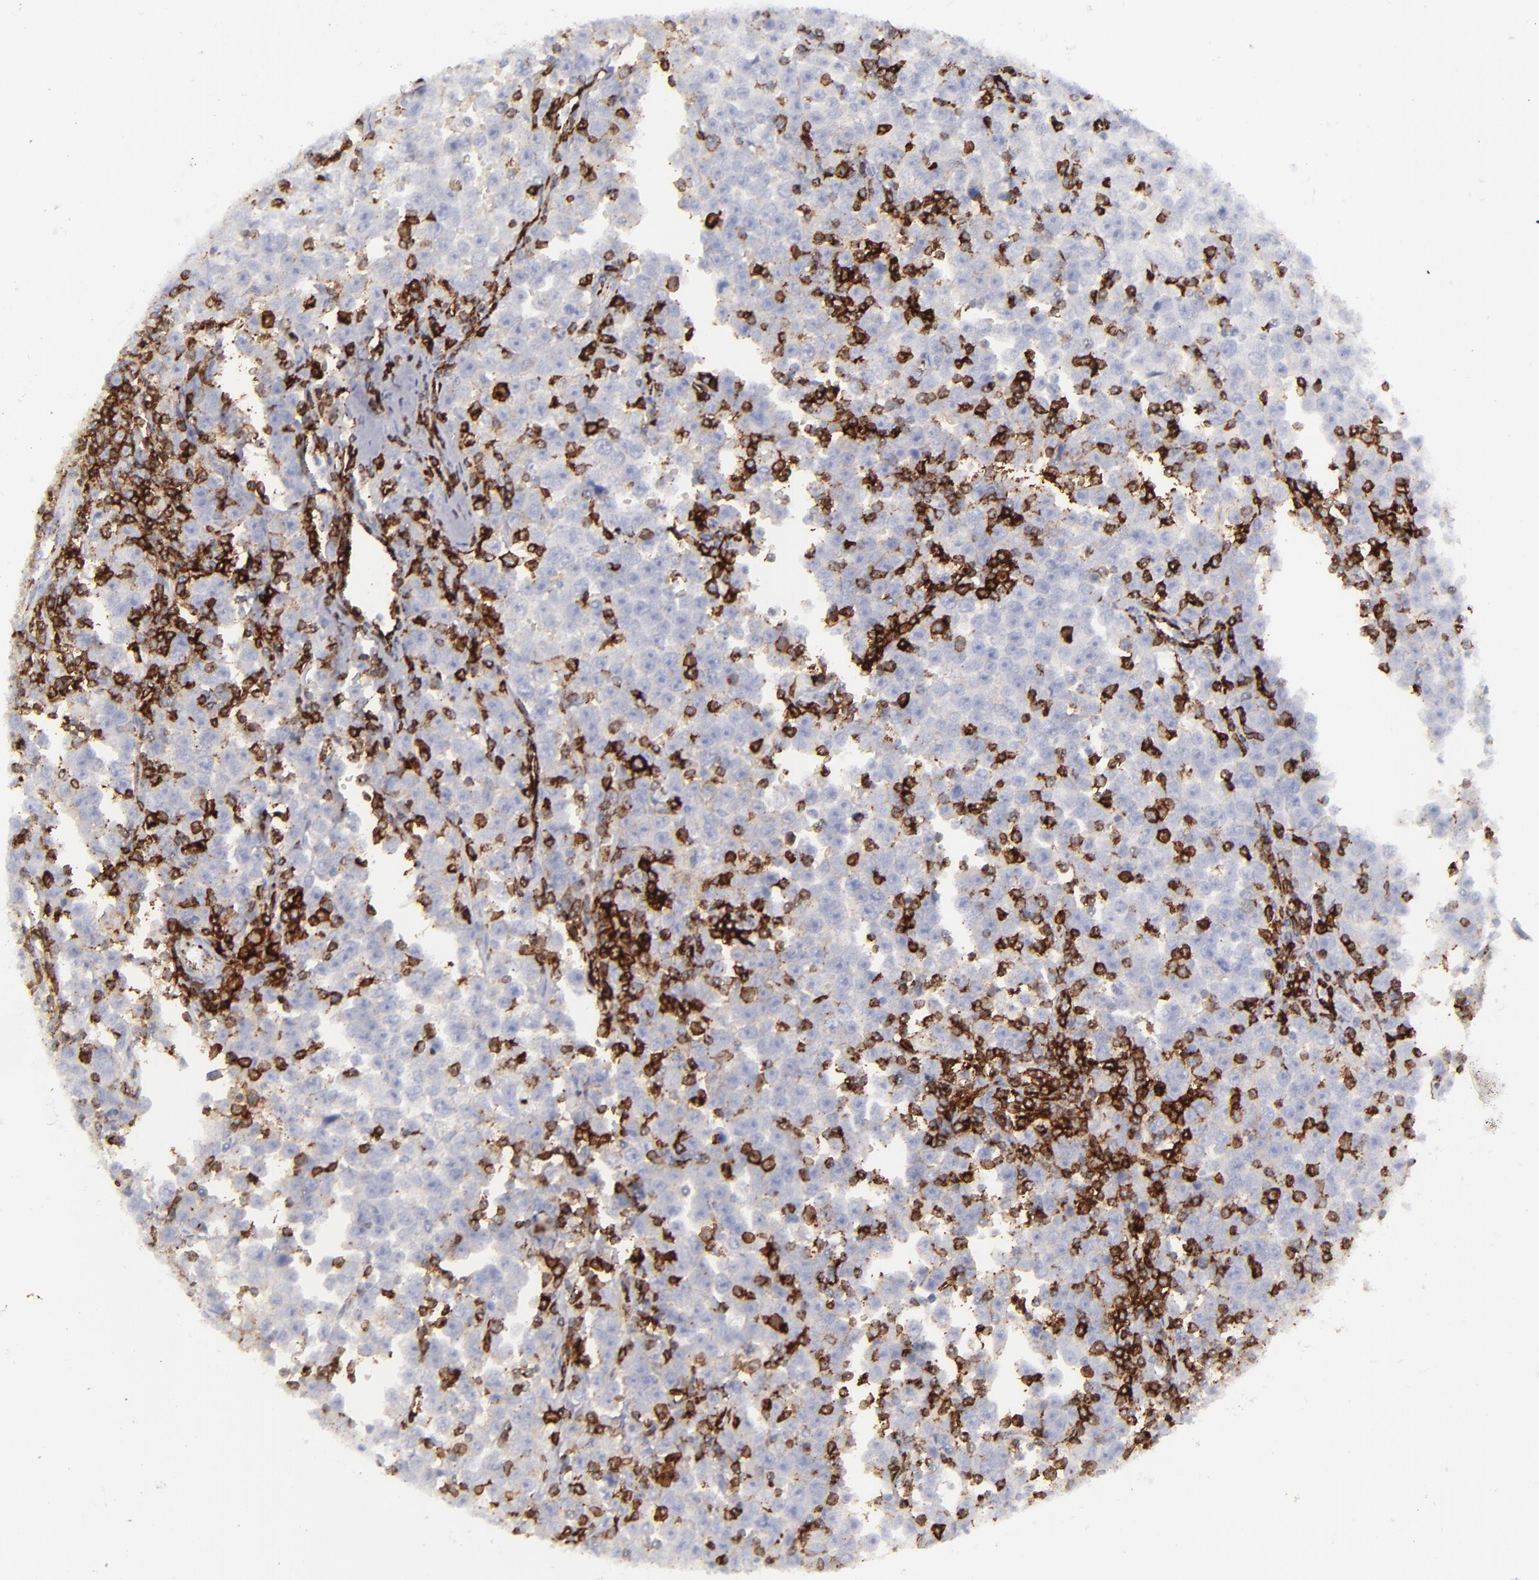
{"staining": {"intensity": "negative", "quantity": "none", "location": "none"}, "tissue": "testis cancer", "cell_type": "Tumor cells", "image_type": "cancer", "snomed": [{"axis": "morphology", "description": "Seminoma, NOS"}, {"axis": "topography", "description": "Testis"}], "caption": "Testis seminoma was stained to show a protein in brown. There is no significant expression in tumor cells.", "gene": "CD27", "patient": {"sex": "male", "age": 43}}